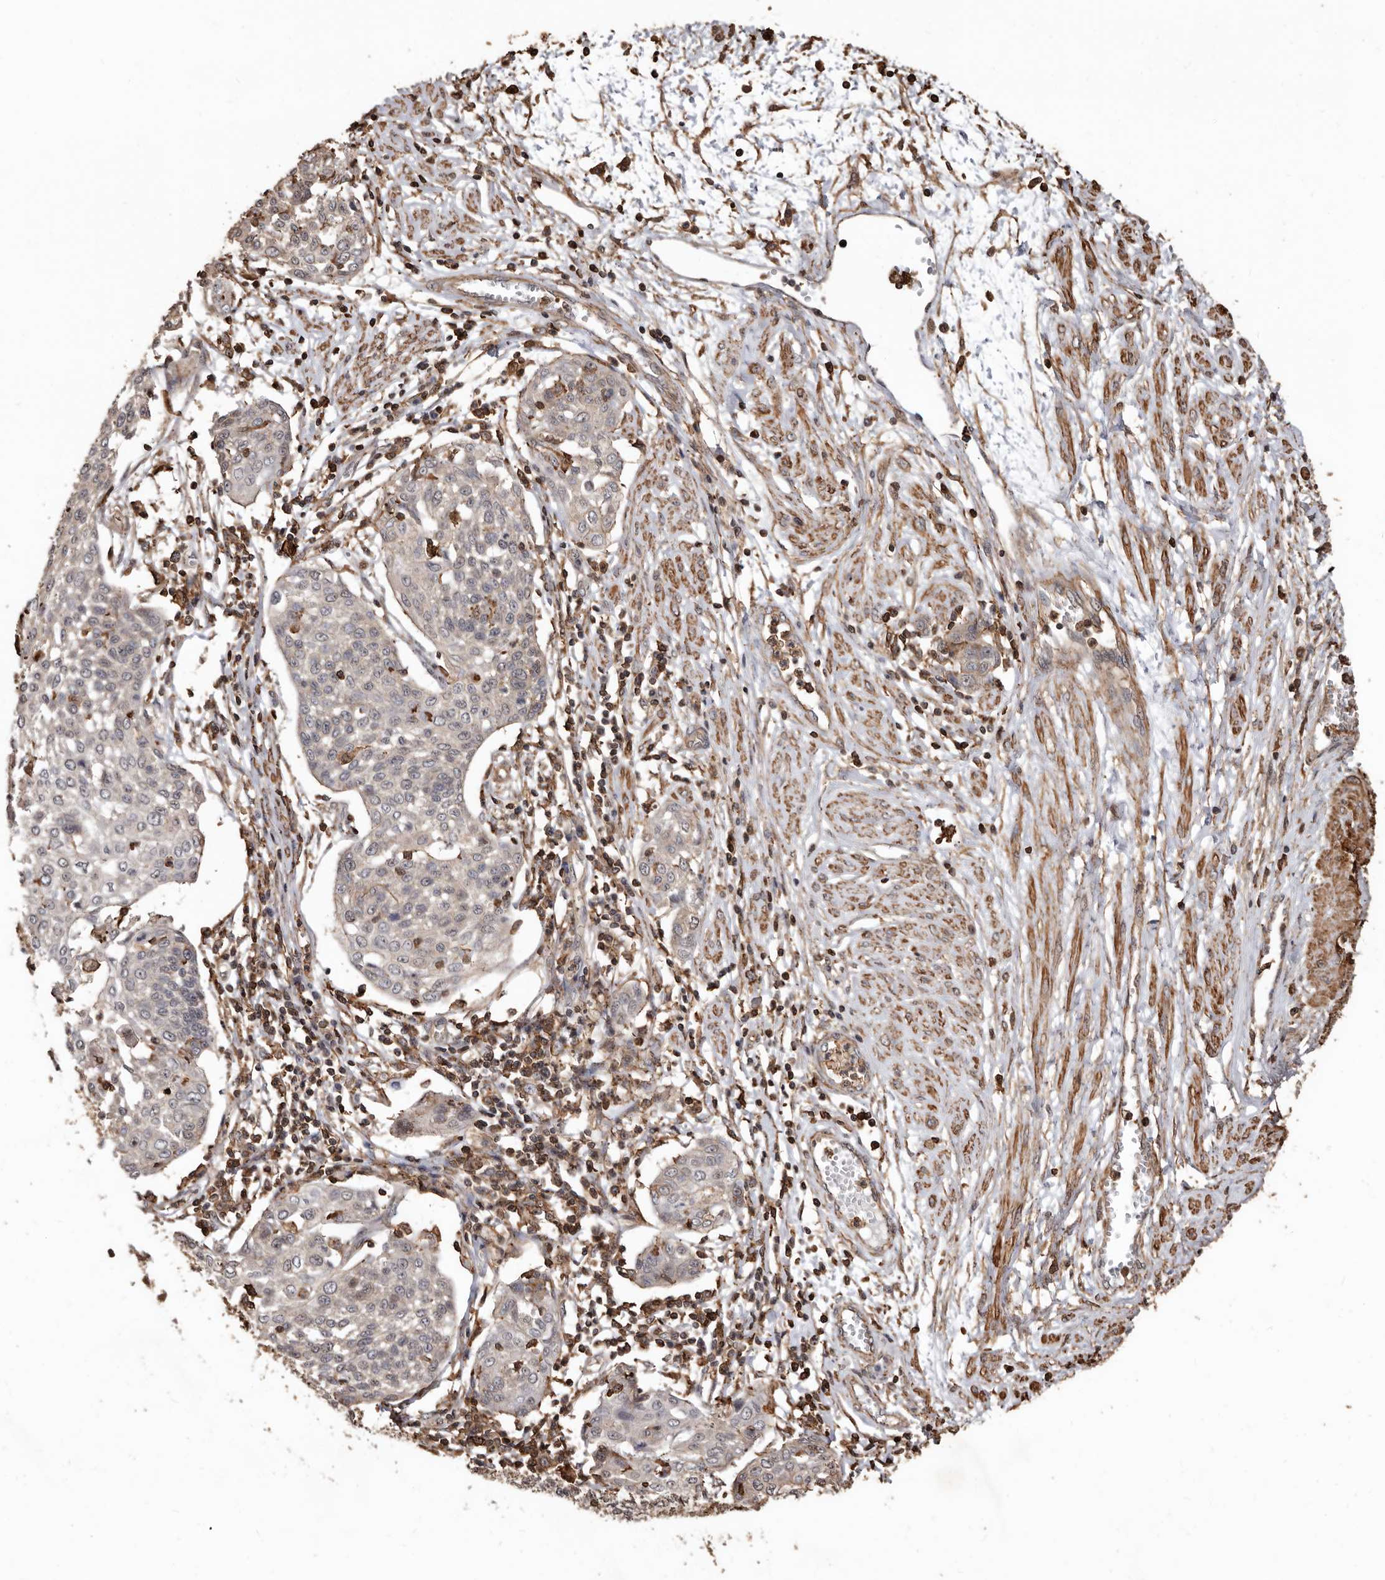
{"staining": {"intensity": "weak", "quantity": "25%-75%", "location": "cytoplasmic/membranous"}, "tissue": "cervical cancer", "cell_type": "Tumor cells", "image_type": "cancer", "snomed": [{"axis": "morphology", "description": "Squamous cell carcinoma, NOS"}, {"axis": "topography", "description": "Cervix"}], "caption": "Protein expression analysis of human cervical cancer reveals weak cytoplasmic/membranous expression in about 25%-75% of tumor cells. The staining is performed using DAB (3,3'-diaminobenzidine) brown chromogen to label protein expression. The nuclei are counter-stained blue using hematoxylin.", "gene": "GSK3A", "patient": {"sex": "female", "age": 34}}